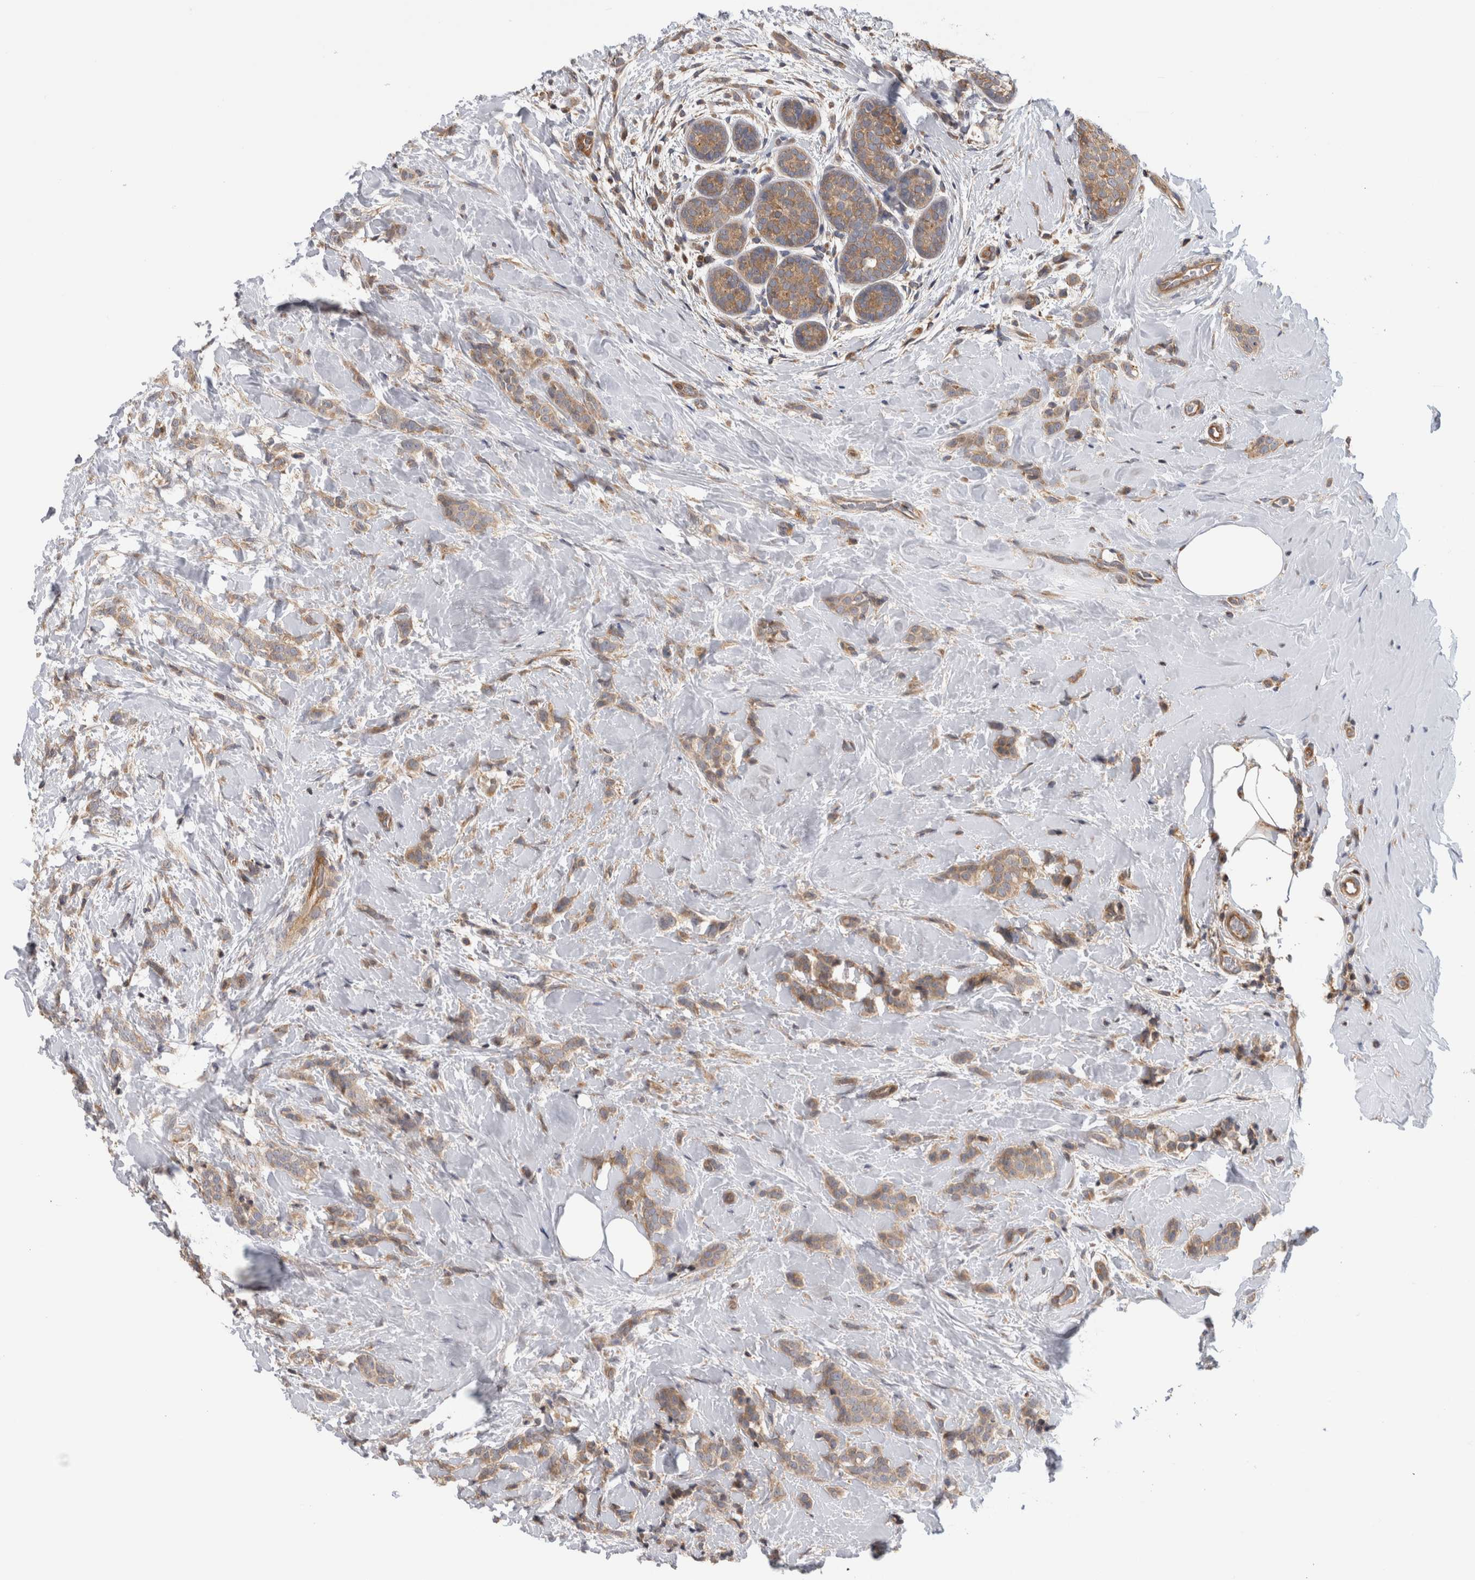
{"staining": {"intensity": "moderate", "quantity": ">75%", "location": "cytoplasmic/membranous"}, "tissue": "breast cancer", "cell_type": "Tumor cells", "image_type": "cancer", "snomed": [{"axis": "morphology", "description": "Lobular carcinoma, in situ"}, {"axis": "morphology", "description": "Lobular carcinoma"}, {"axis": "topography", "description": "Breast"}], "caption": "The histopathology image exhibits a brown stain indicating the presence of a protein in the cytoplasmic/membranous of tumor cells in breast cancer. Nuclei are stained in blue.", "gene": "GRIK2", "patient": {"sex": "female", "age": 41}}